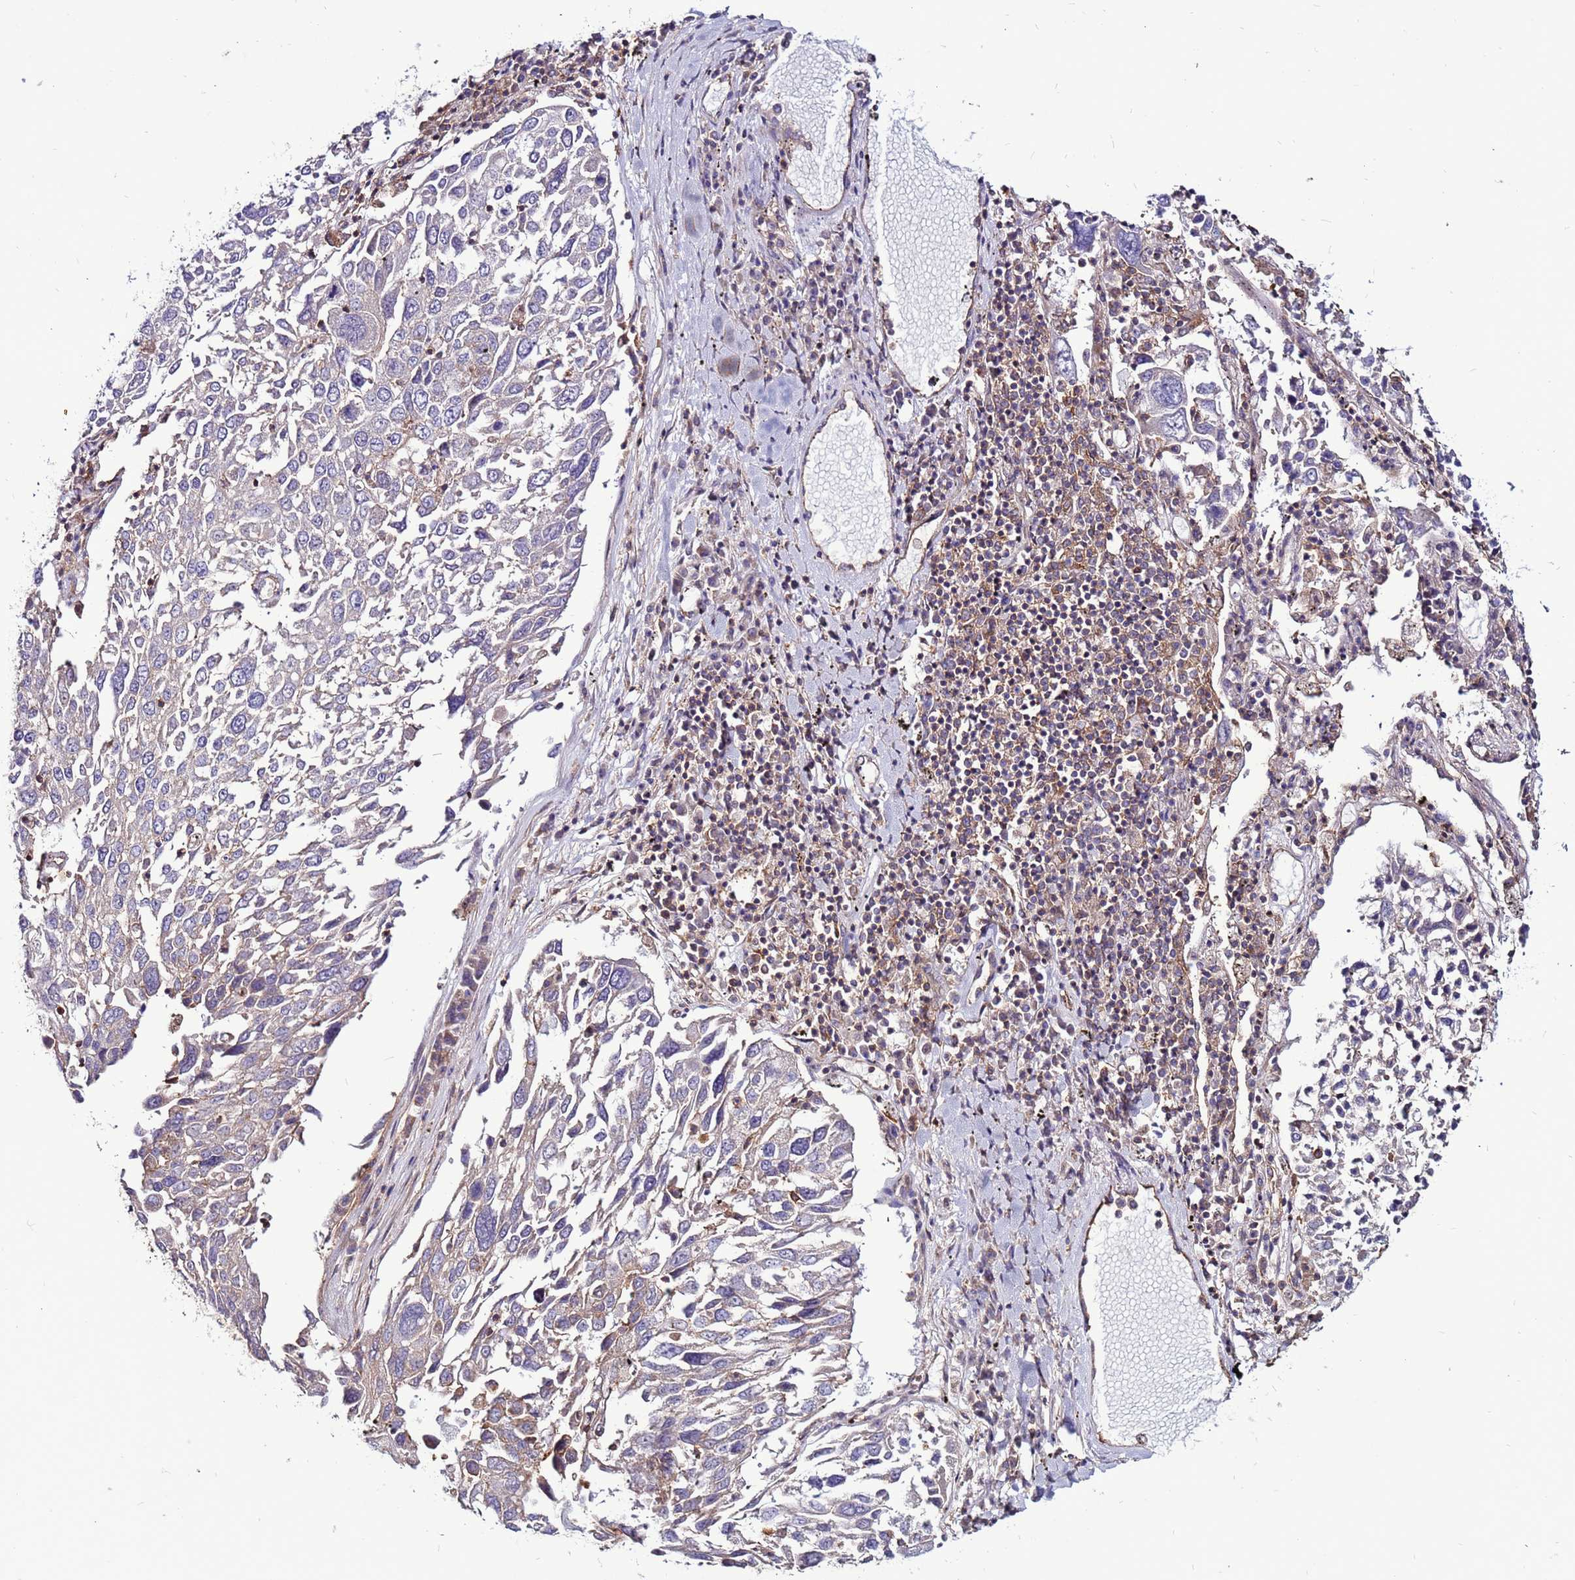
{"staining": {"intensity": "weak", "quantity": "<25%", "location": "cytoplasmic/membranous"}, "tissue": "lung cancer", "cell_type": "Tumor cells", "image_type": "cancer", "snomed": [{"axis": "morphology", "description": "Squamous cell carcinoma, NOS"}, {"axis": "topography", "description": "Lung"}], "caption": "Immunohistochemical staining of human lung cancer demonstrates no significant expression in tumor cells.", "gene": "NRN1L", "patient": {"sex": "male", "age": 65}}